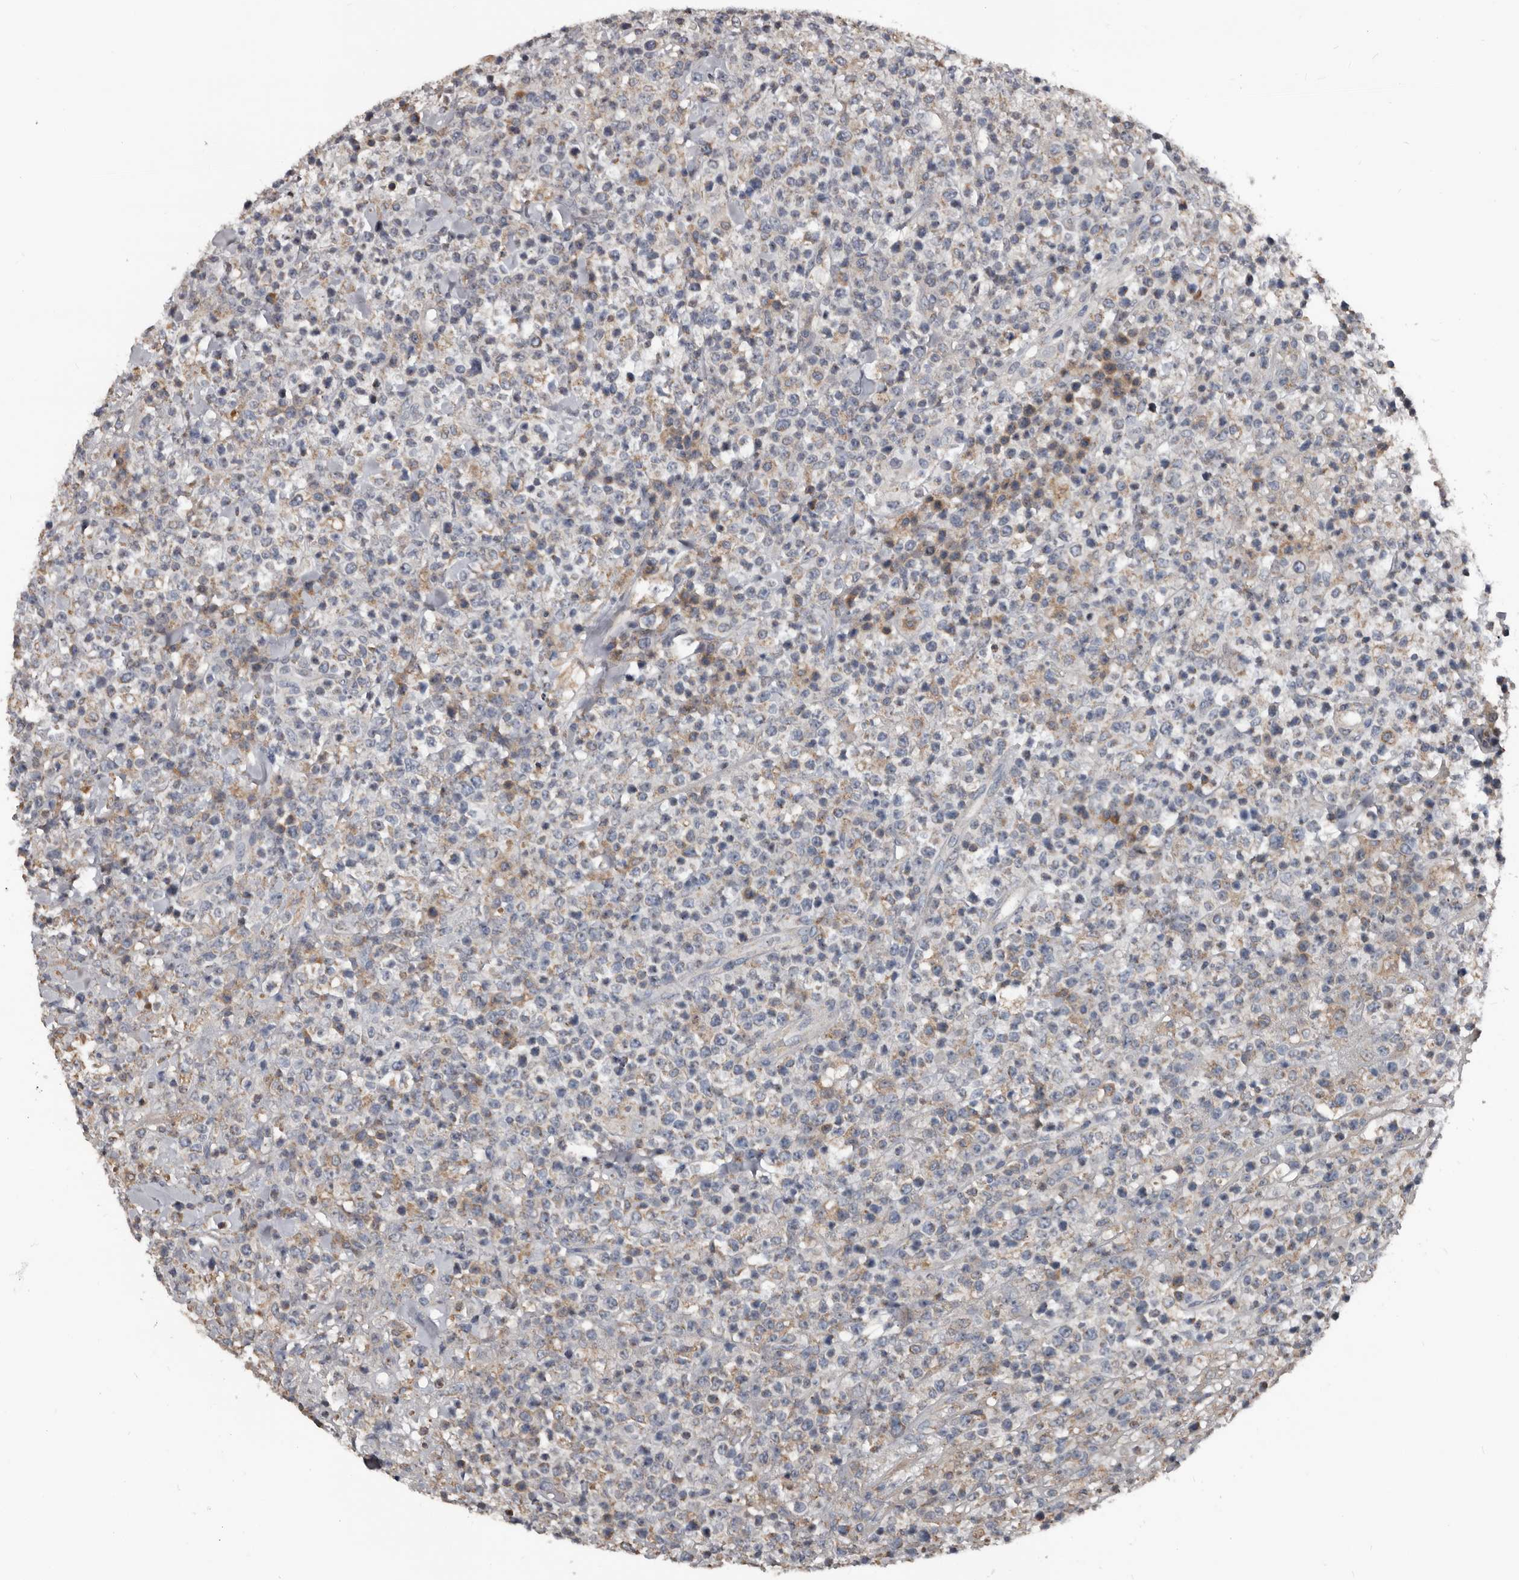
{"staining": {"intensity": "weak", "quantity": "25%-75%", "location": "cytoplasmic/membranous"}, "tissue": "lymphoma", "cell_type": "Tumor cells", "image_type": "cancer", "snomed": [{"axis": "morphology", "description": "Malignant lymphoma, non-Hodgkin's type, High grade"}, {"axis": "topography", "description": "Colon"}], "caption": "Protein expression analysis of human malignant lymphoma, non-Hodgkin's type (high-grade) reveals weak cytoplasmic/membranous staining in about 25%-75% of tumor cells.", "gene": "GREB1", "patient": {"sex": "female", "age": 53}}